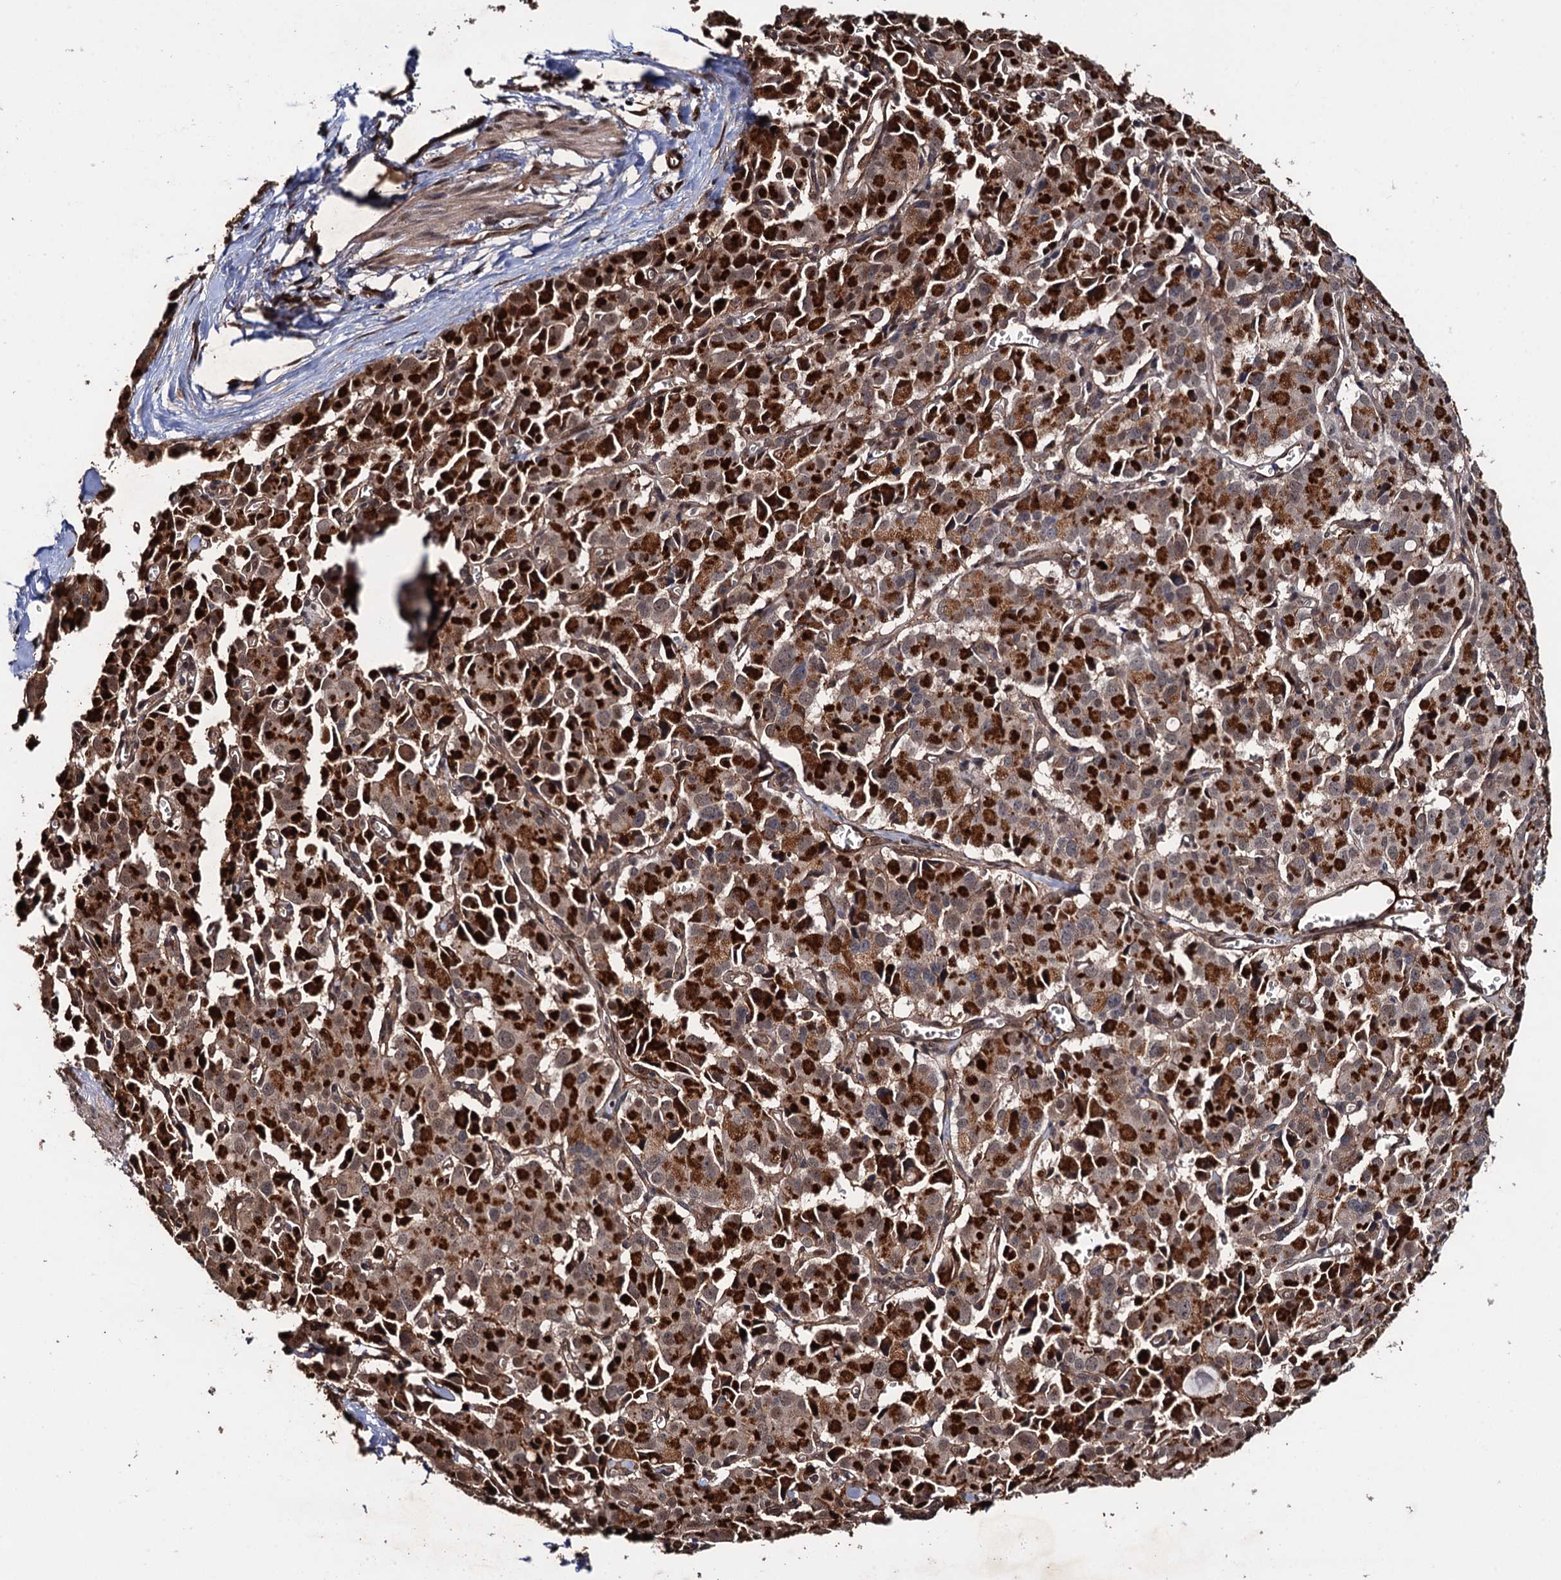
{"staining": {"intensity": "weak", "quantity": "25%-75%", "location": "cytoplasmic/membranous"}, "tissue": "pancreatic cancer", "cell_type": "Tumor cells", "image_type": "cancer", "snomed": [{"axis": "morphology", "description": "Adenocarcinoma, NOS"}, {"axis": "topography", "description": "Pancreas"}], "caption": "A histopathology image of human pancreatic cancer (adenocarcinoma) stained for a protein shows weak cytoplasmic/membranous brown staining in tumor cells.", "gene": "CDC23", "patient": {"sex": "male", "age": 65}}